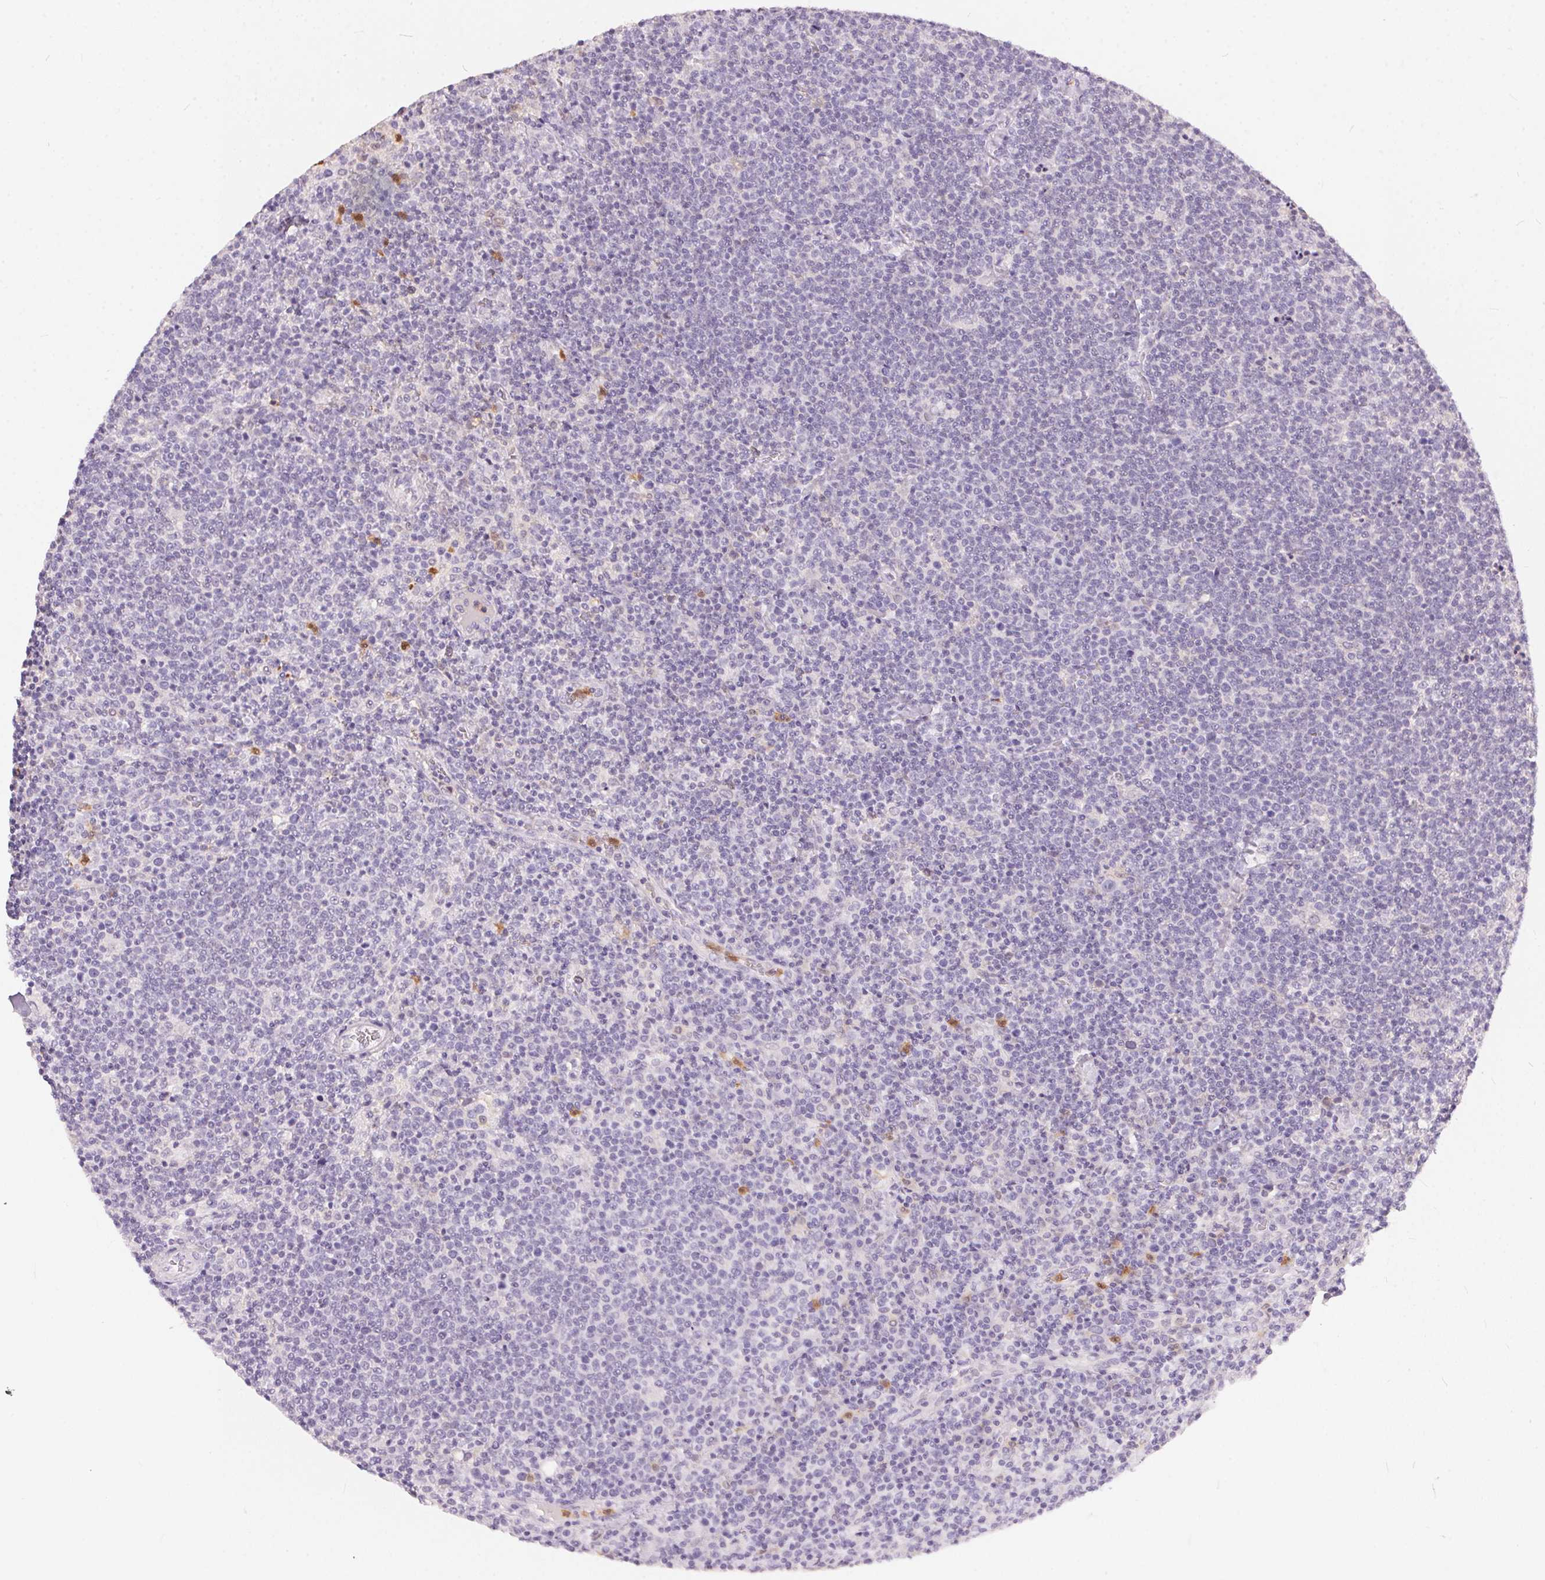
{"staining": {"intensity": "negative", "quantity": "none", "location": "none"}, "tissue": "lymphoma", "cell_type": "Tumor cells", "image_type": "cancer", "snomed": [{"axis": "morphology", "description": "Malignant lymphoma, non-Hodgkin's type, High grade"}, {"axis": "topography", "description": "Lymph node"}], "caption": "Immunohistochemistry histopathology image of neoplastic tissue: lymphoma stained with DAB (3,3'-diaminobenzidine) exhibits no significant protein expression in tumor cells.", "gene": "SERPINB1", "patient": {"sex": "male", "age": 61}}